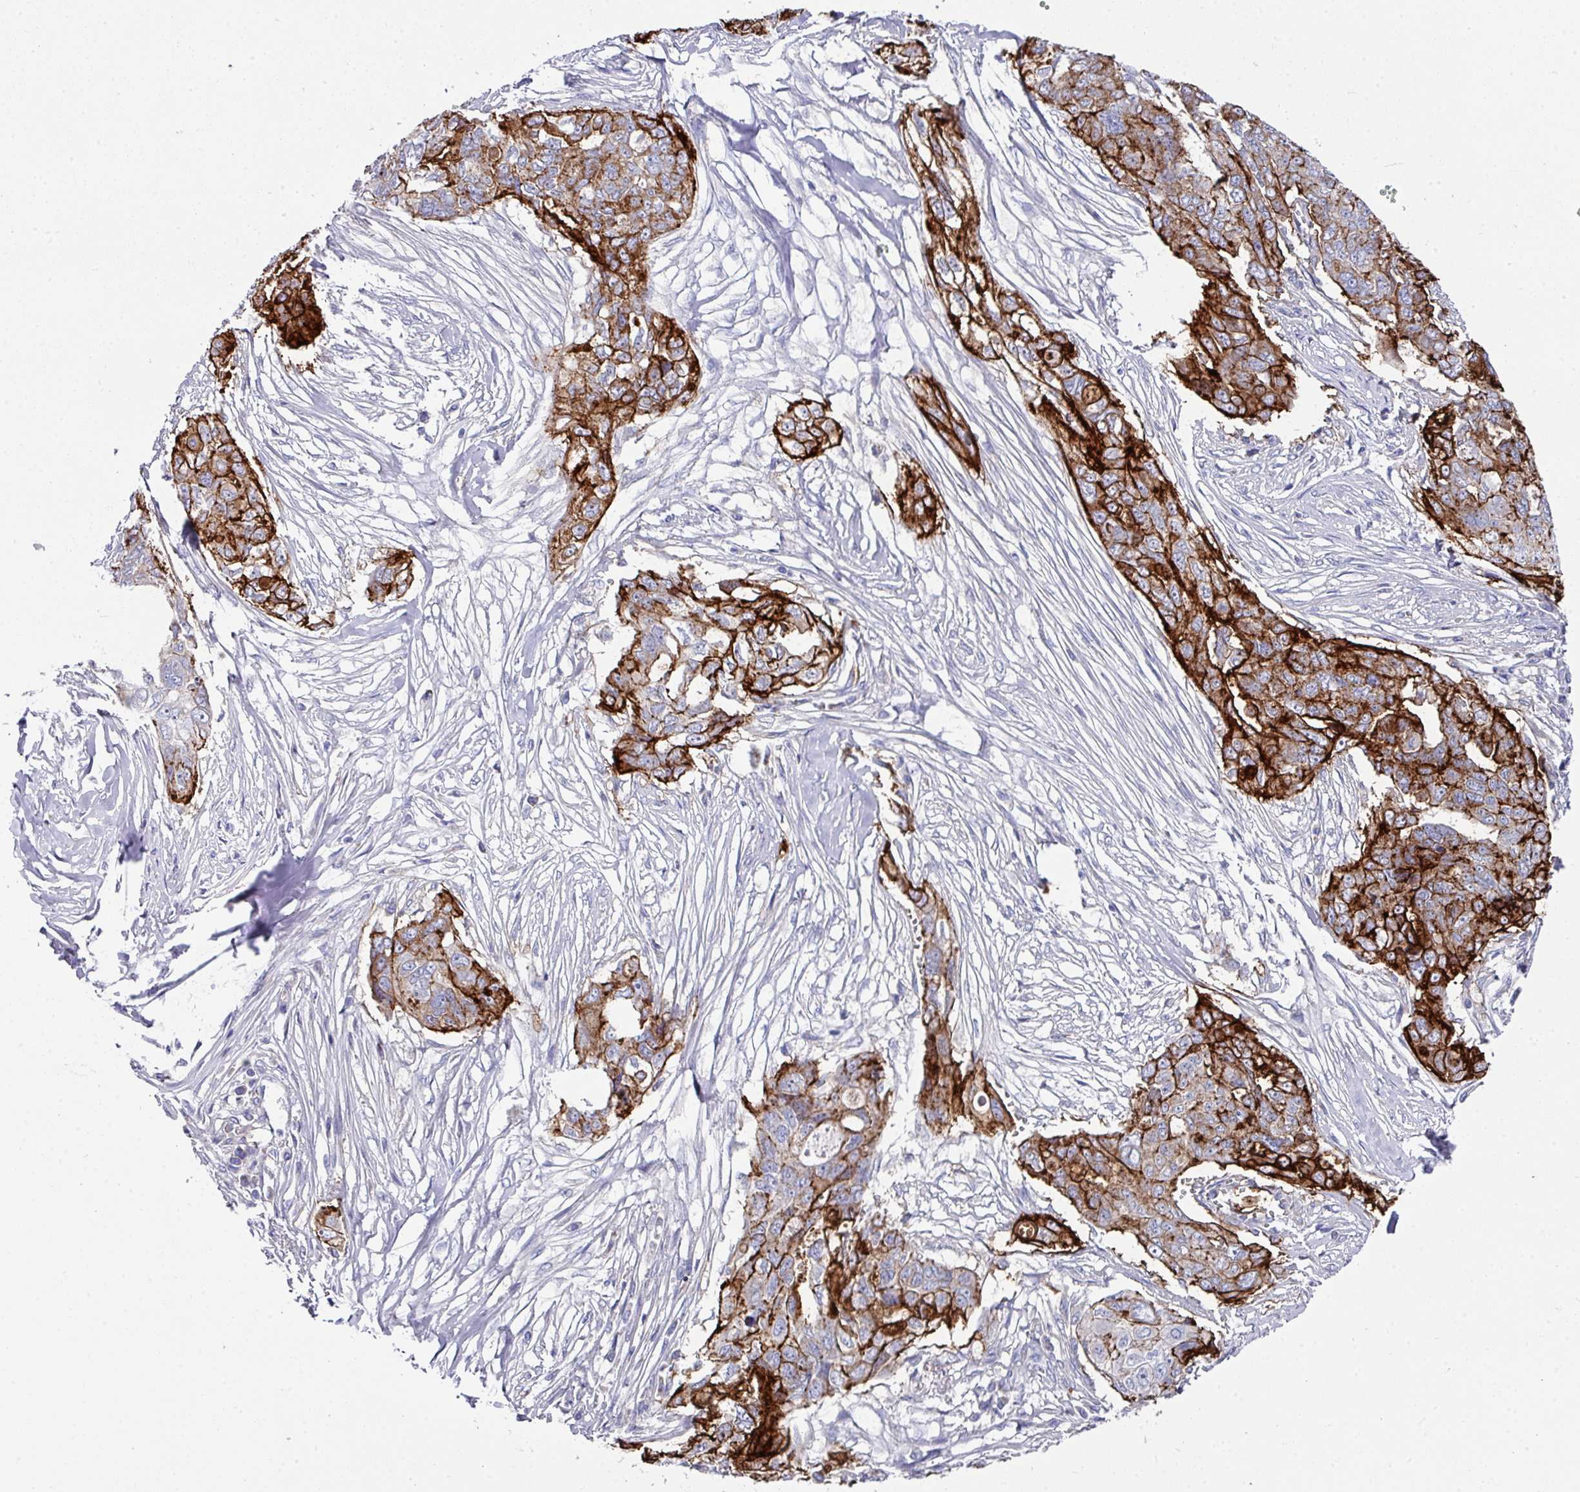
{"staining": {"intensity": "strong", "quantity": "25%-75%", "location": "cytoplasmic/membranous"}, "tissue": "ovarian cancer", "cell_type": "Tumor cells", "image_type": "cancer", "snomed": [{"axis": "morphology", "description": "Carcinoma, endometroid"}, {"axis": "topography", "description": "Ovary"}], "caption": "A high-resolution photomicrograph shows IHC staining of ovarian cancer, which demonstrates strong cytoplasmic/membranous staining in approximately 25%-75% of tumor cells.", "gene": "CLDN1", "patient": {"sex": "female", "age": 70}}